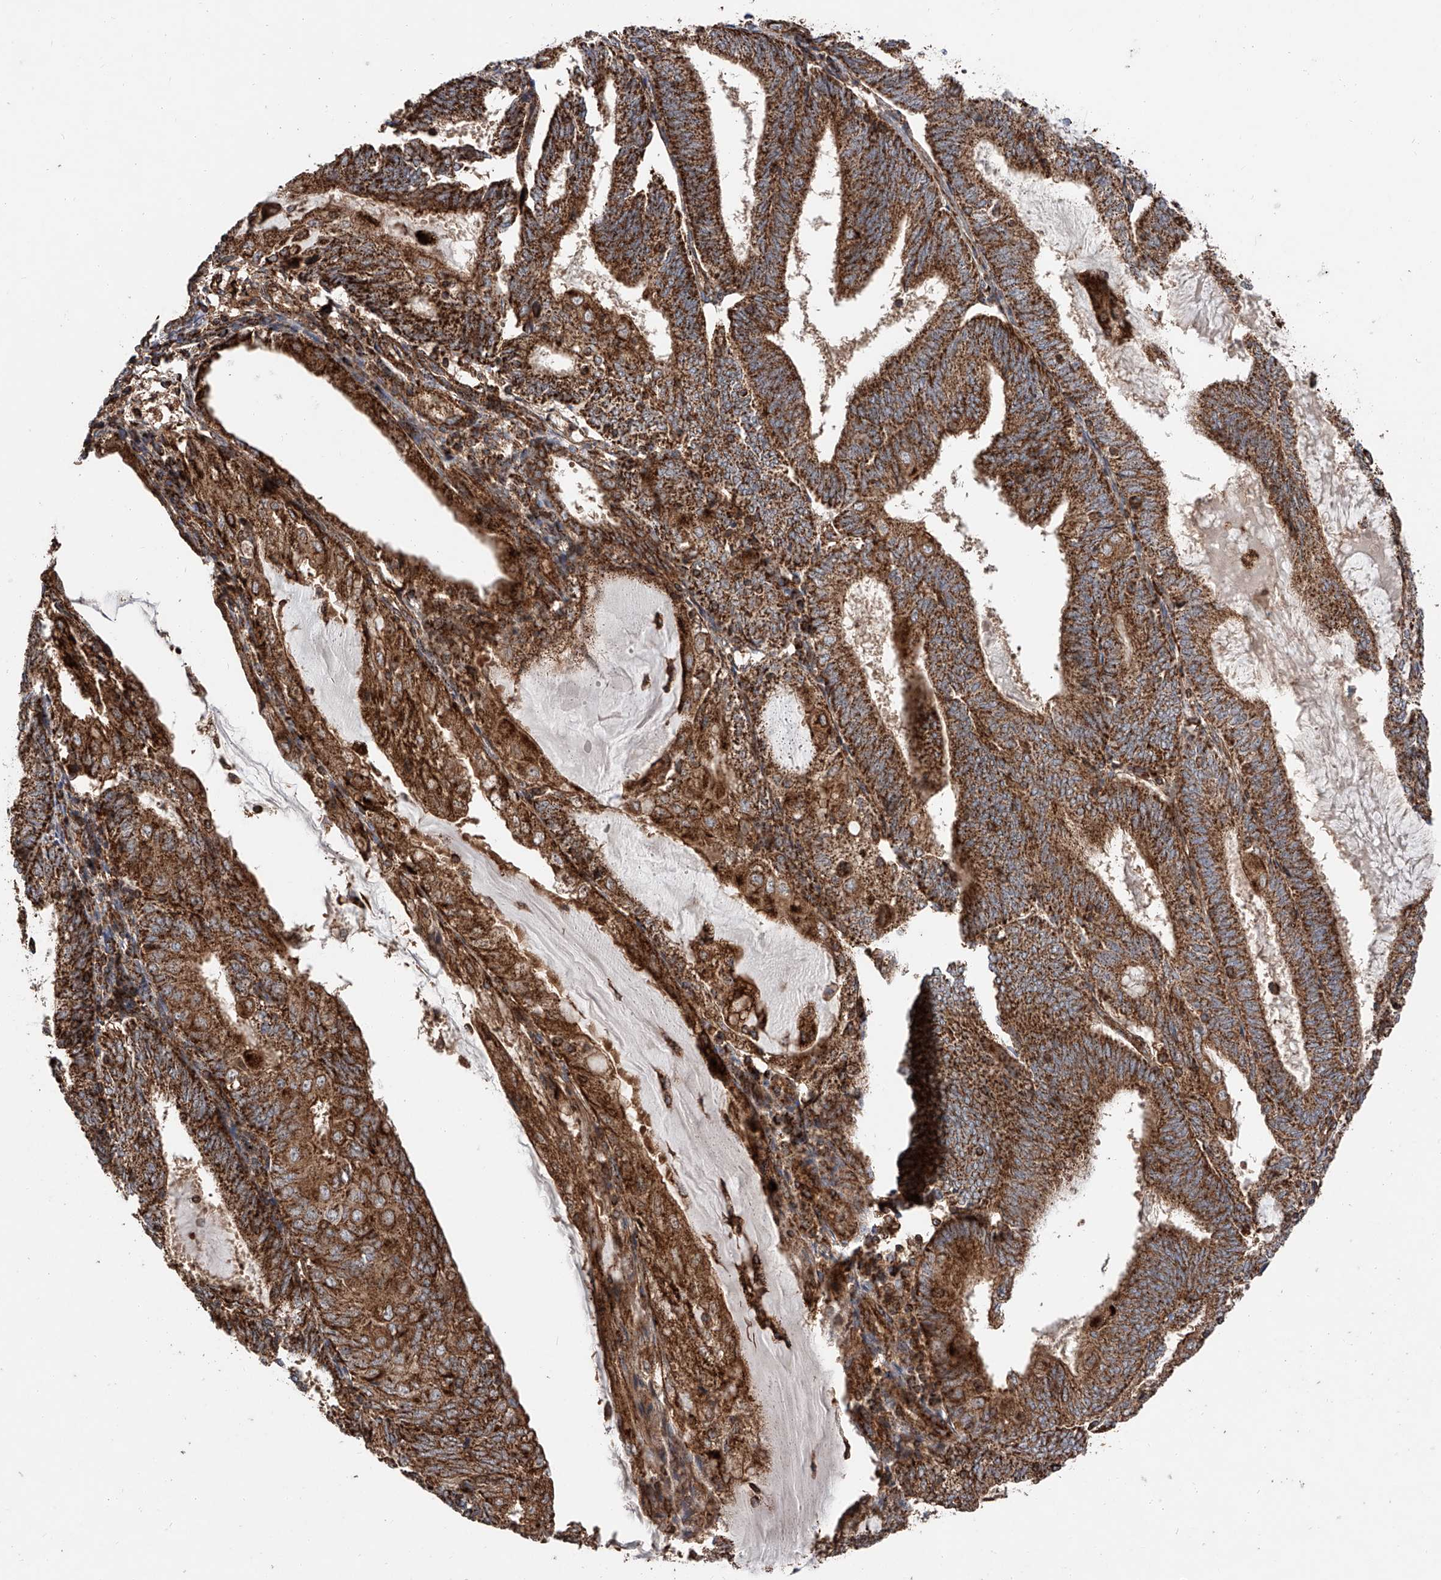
{"staining": {"intensity": "strong", "quantity": ">75%", "location": "cytoplasmic/membranous"}, "tissue": "endometrial cancer", "cell_type": "Tumor cells", "image_type": "cancer", "snomed": [{"axis": "morphology", "description": "Adenocarcinoma, NOS"}, {"axis": "topography", "description": "Endometrium"}], "caption": "A high amount of strong cytoplasmic/membranous positivity is identified in approximately >75% of tumor cells in endometrial cancer (adenocarcinoma) tissue.", "gene": "PISD", "patient": {"sex": "female", "age": 81}}